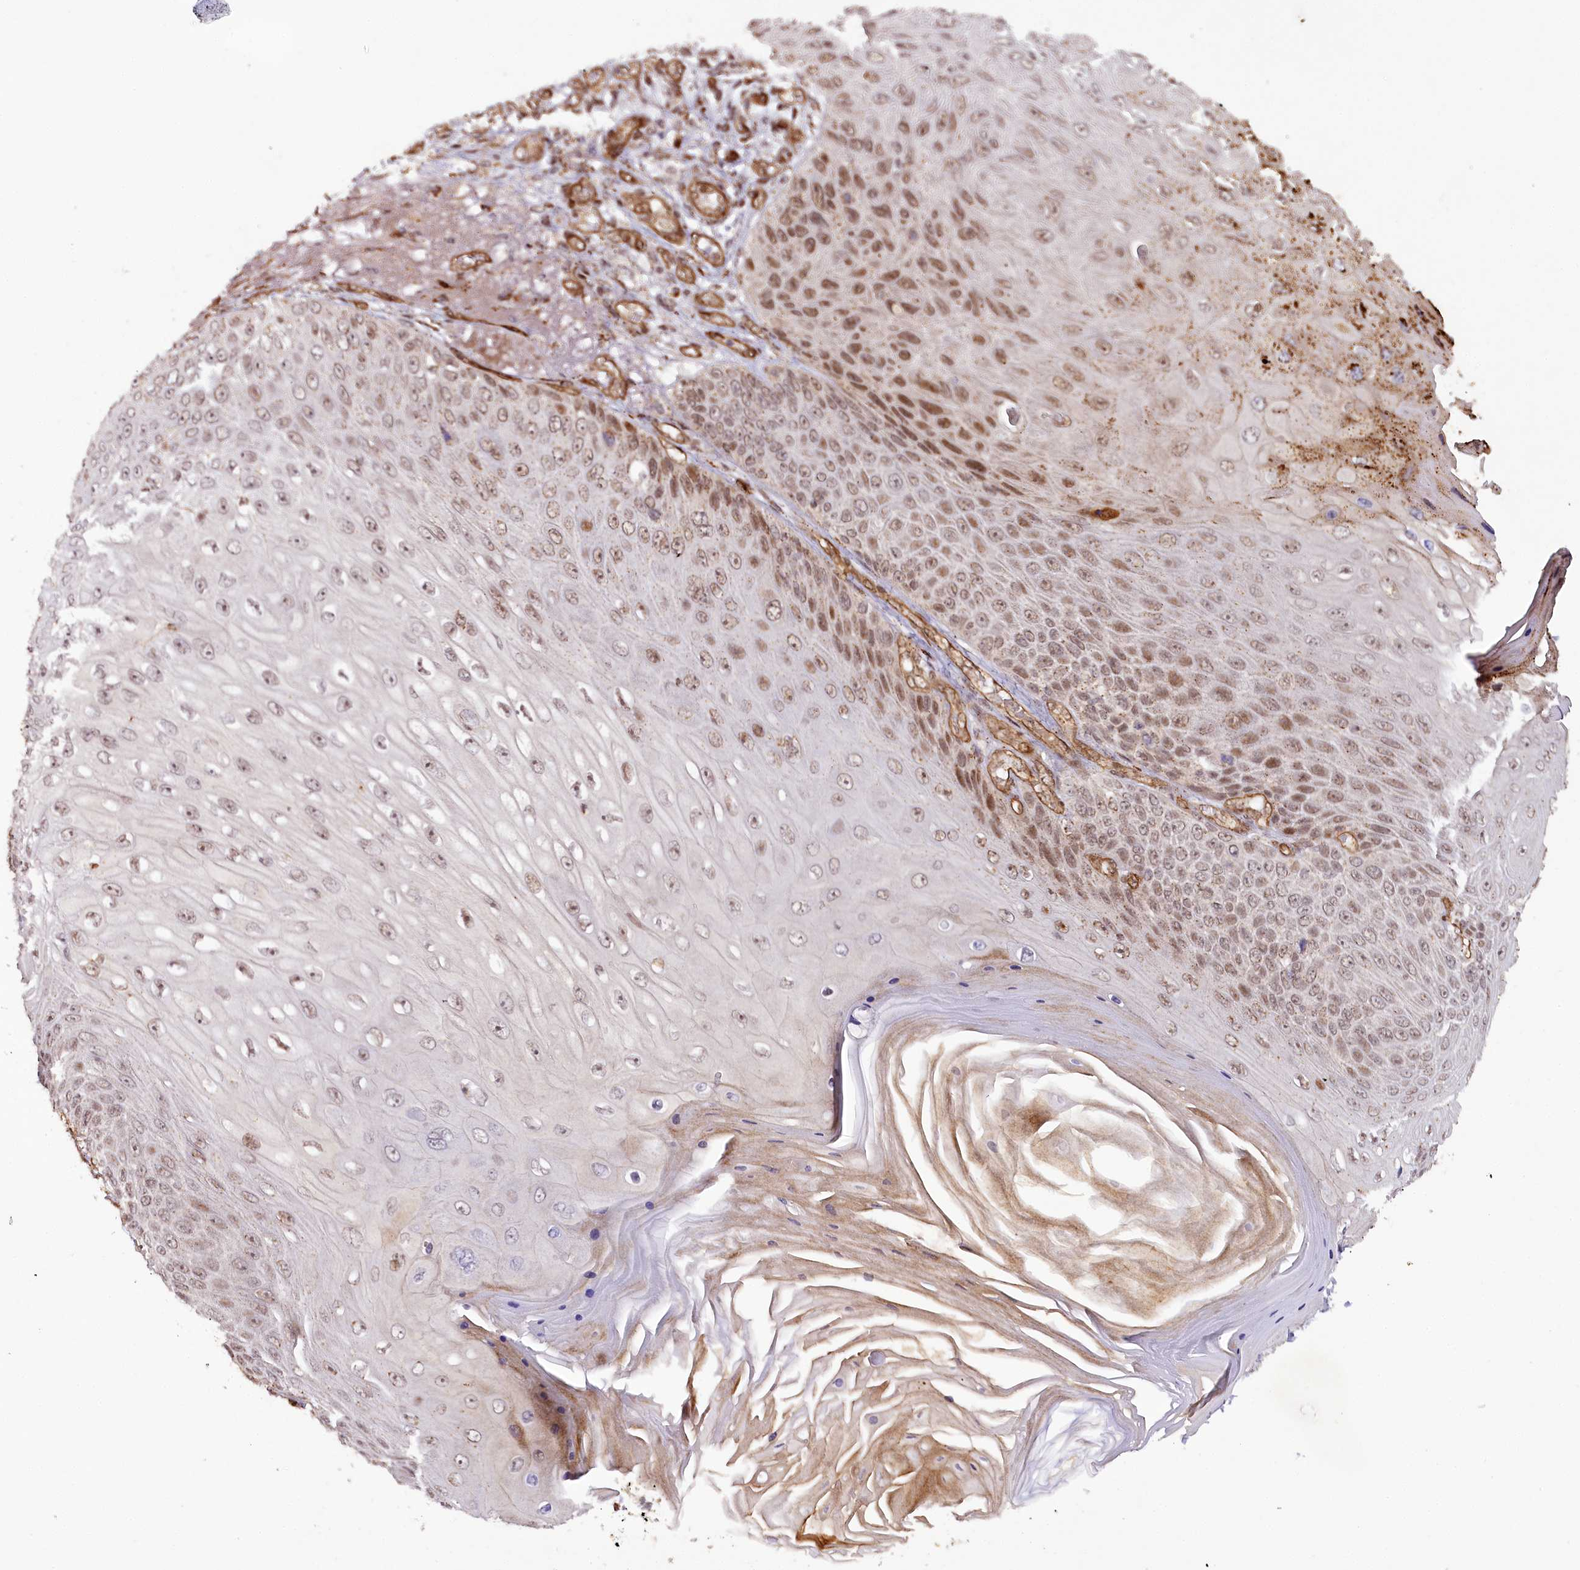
{"staining": {"intensity": "moderate", "quantity": "25%-75%", "location": "nuclear"}, "tissue": "skin cancer", "cell_type": "Tumor cells", "image_type": "cancer", "snomed": [{"axis": "morphology", "description": "Squamous cell carcinoma, NOS"}, {"axis": "topography", "description": "Skin"}], "caption": "This histopathology image displays skin cancer stained with immunohistochemistry (IHC) to label a protein in brown. The nuclear of tumor cells show moderate positivity for the protein. Nuclei are counter-stained blue.", "gene": "COPG1", "patient": {"sex": "female", "age": 88}}